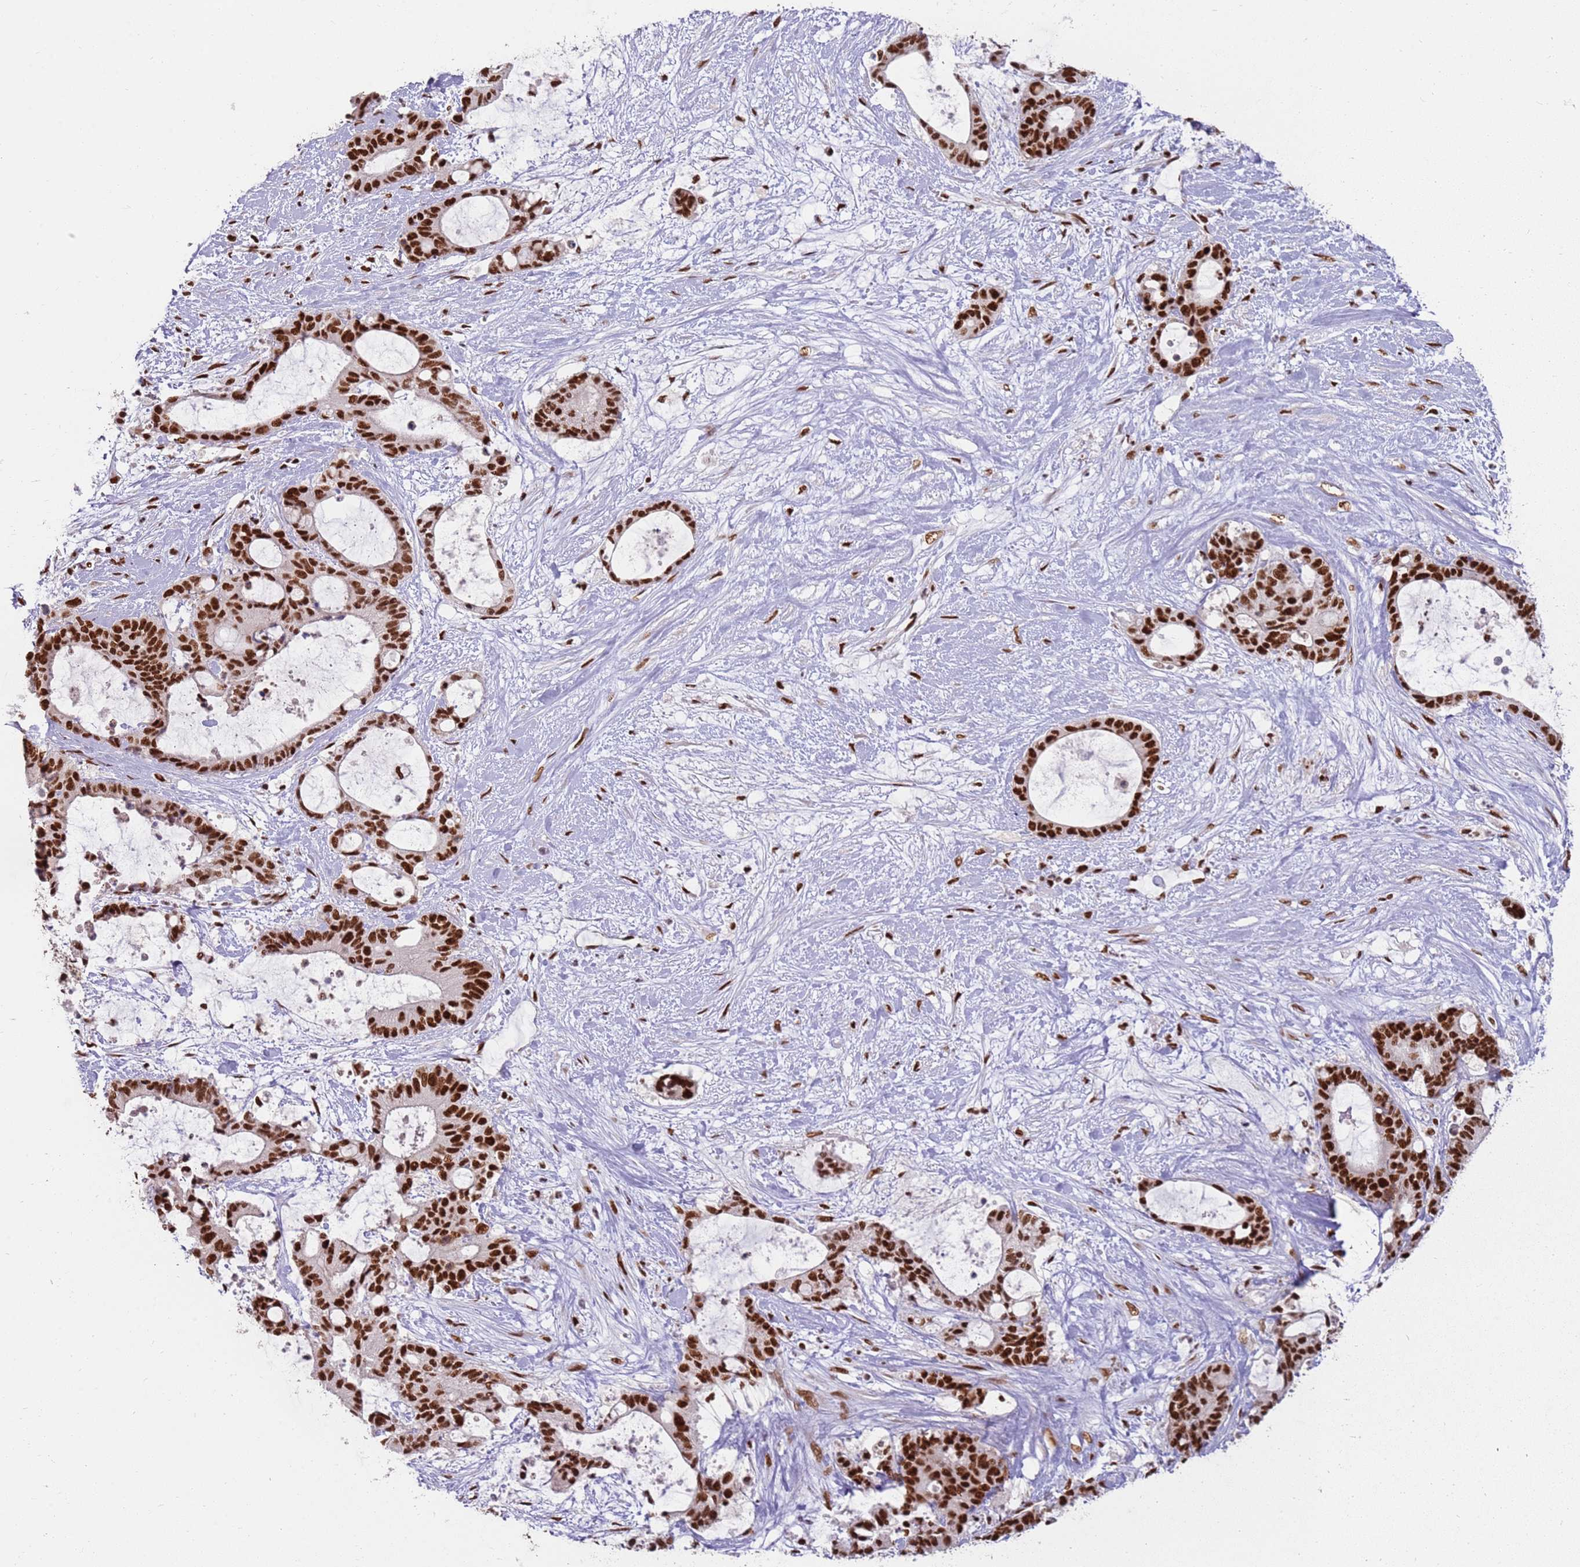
{"staining": {"intensity": "strong", "quantity": ">75%", "location": "nuclear"}, "tissue": "liver cancer", "cell_type": "Tumor cells", "image_type": "cancer", "snomed": [{"axis": "morphology", "description": "Normal tissue, NOS"}, {"axis": "morphology", "description": "Cholangiocarcinoma"}, {"axis": "topography", "description": "Liver"}, {"axis": "topography", "description": "Peripheral nerve tissue"}], "caption": "IHC image of human cholangiocarcinoma (liver) stained for a protein (brown), which displays high levels of strong nuclear expression in about >75% of tumor cells.", "gene": "TENT4A", "patient": {"sex": "female", "age": 73}}